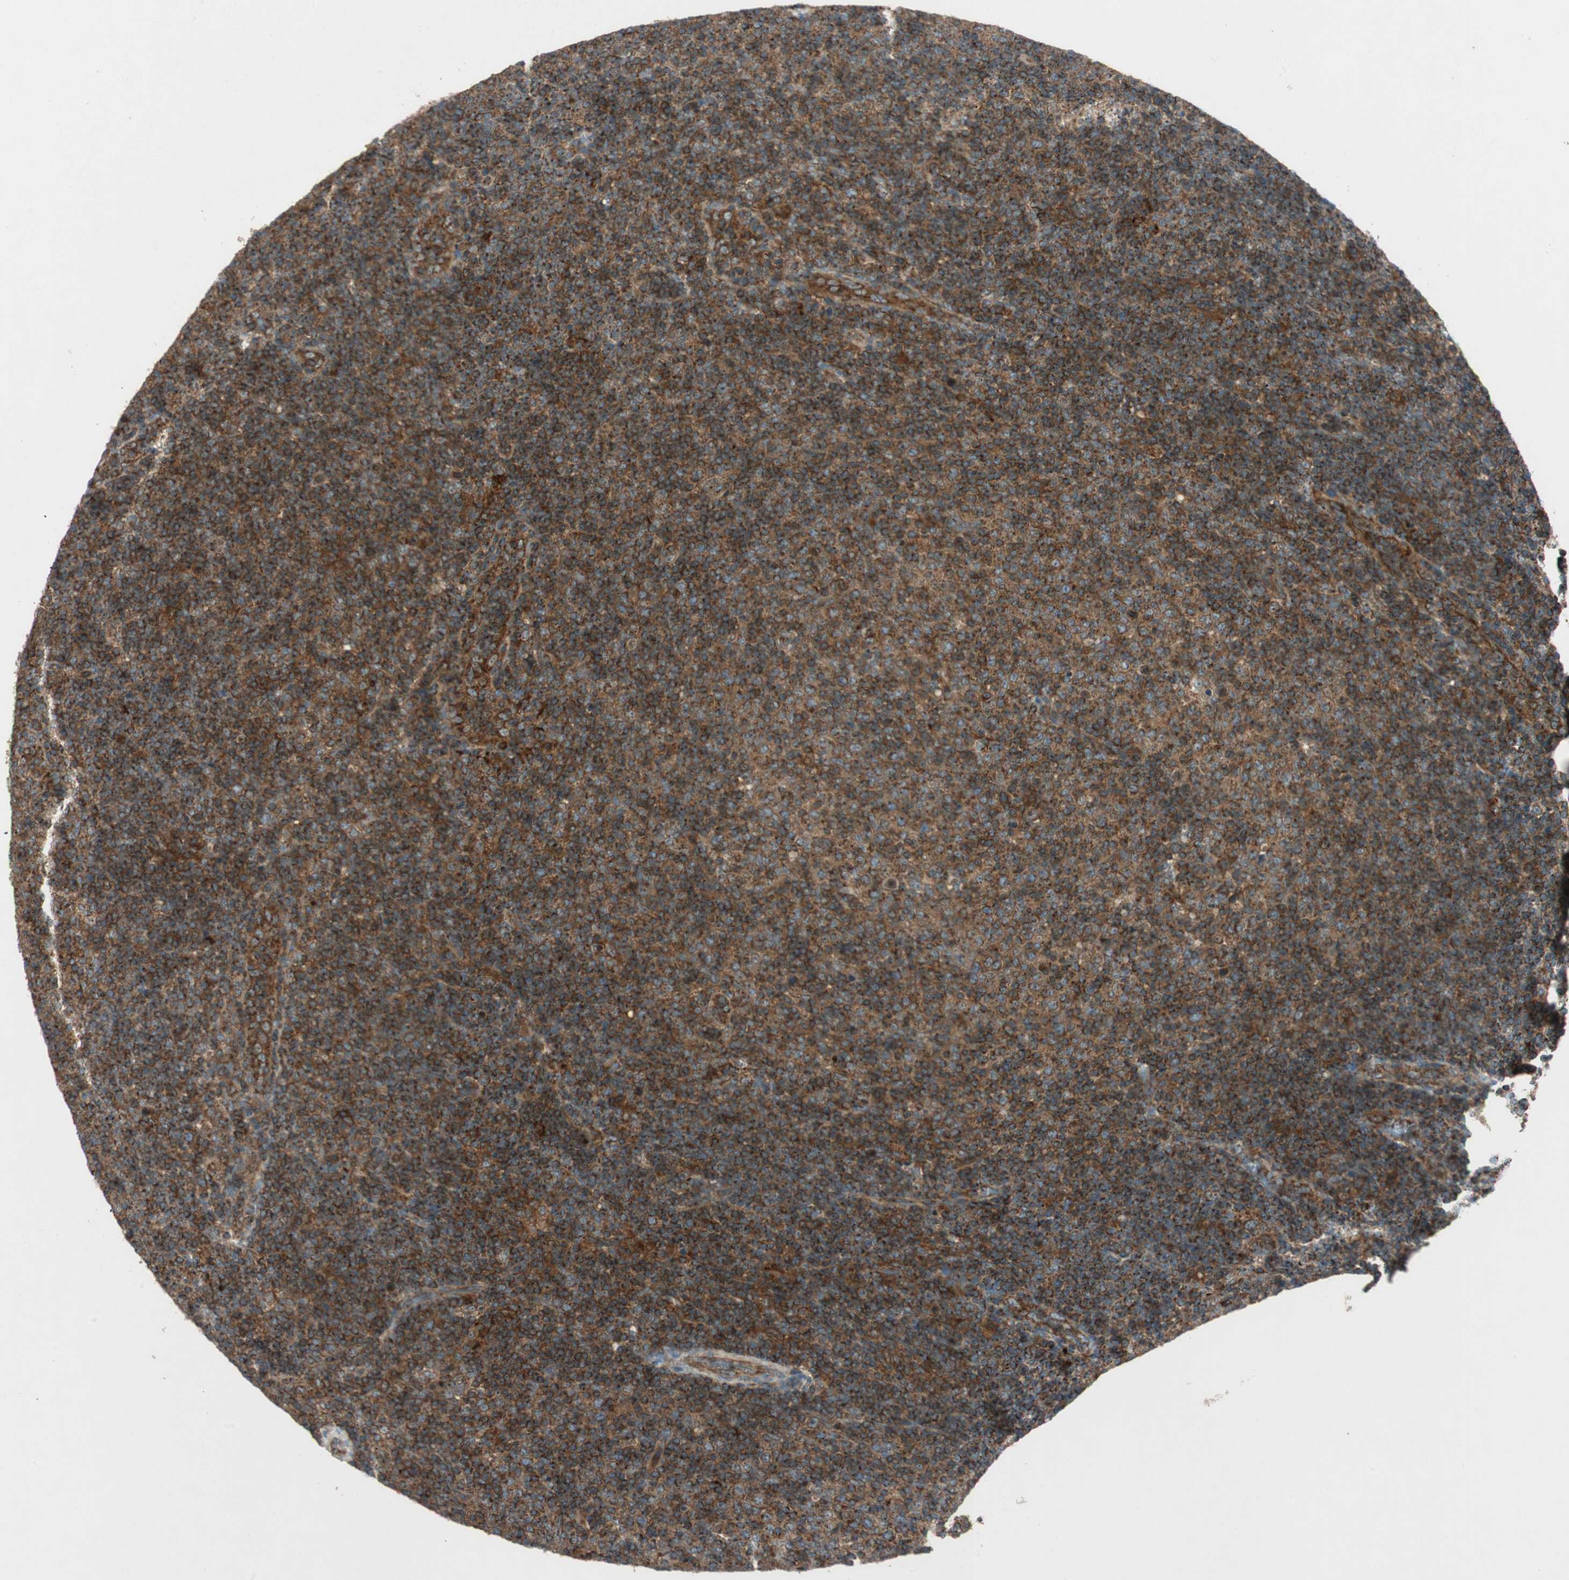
{"staining": {"intensity": "strong", "quantity": ">75%", "location": "cytoplasmic/membranous"}, "tissue": "lymphoma", "cell_type": "Tumor cells", "image_type": "cancer", "snomed": [{"axis": "morphology", "description": "Malignant lymphoma, non-Hodgkin's type, Low grade"}, {"axis": "topography", "description": "Lymph node"}], "caption": "A high amount of strong cytoplasmic/membranous positivity is seen in approximately >75% of tumor cells in lymphoma tissue.", "gene": "CHADL", "patient": {"sex": "male", "age": 70}}